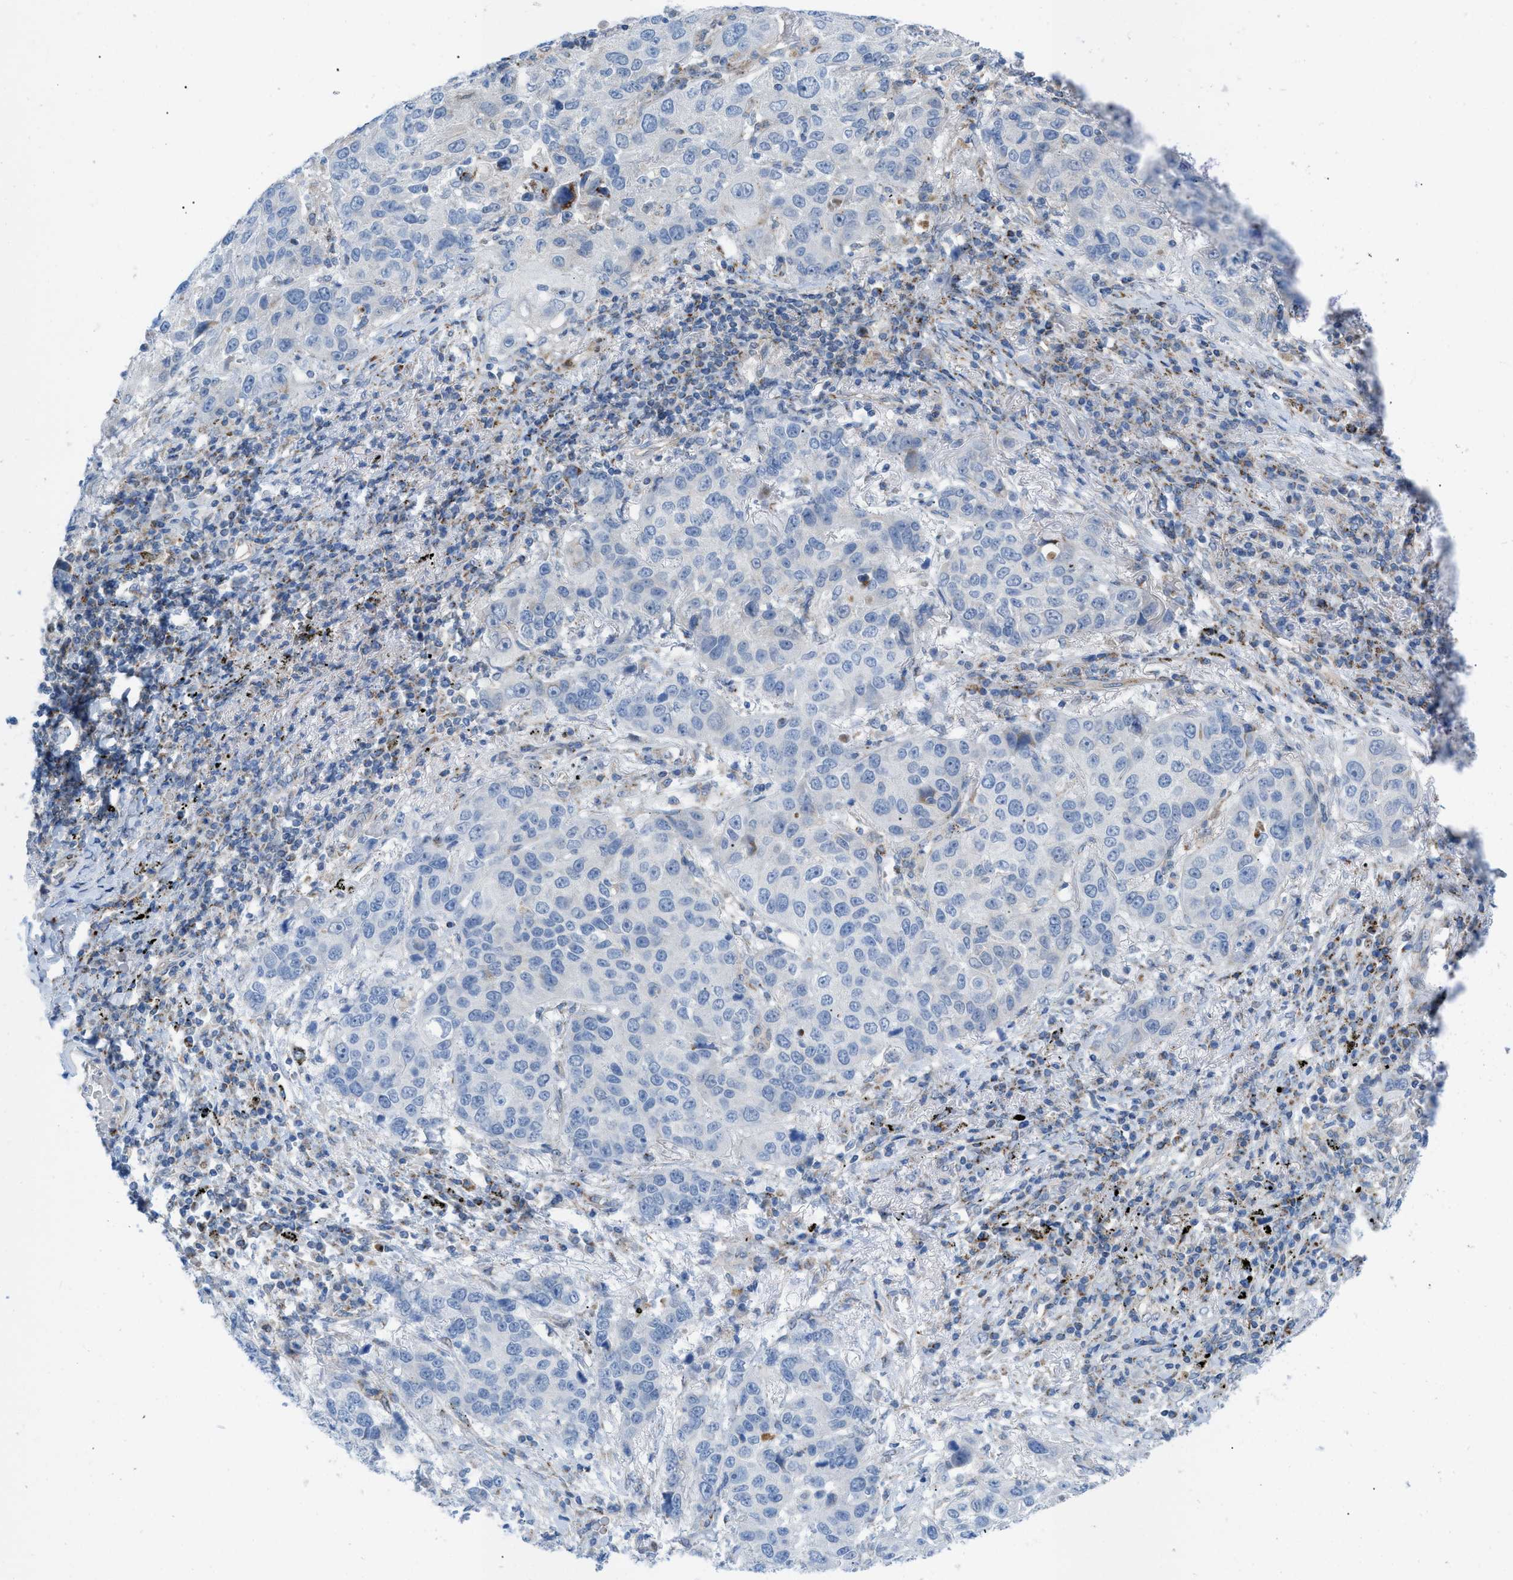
{"staining": {"intensity": "negative", "quantity": "none", "location": "none"}, "tissue": "lung cancer", "cell_type": "Tumor cells", "image_type": "cancer", "snomed": [{"axis": "morphology", "description": "Squamous cell carcinoma, NOS"}, {"axis": "topography", "description": "Lung"}], "caption": "The immunohistochemistry (IHC) histopathology image has no significant expression in tumor cells of lung cancer (squamous cell carcinoma) tissue. (DAB (3,3'-diaminobenzidine) immunohistochemistry (IHC) with hematoxylin counter stain).", "gene": "RBBP9", "patient": {"sex": "male", "age": 57}}